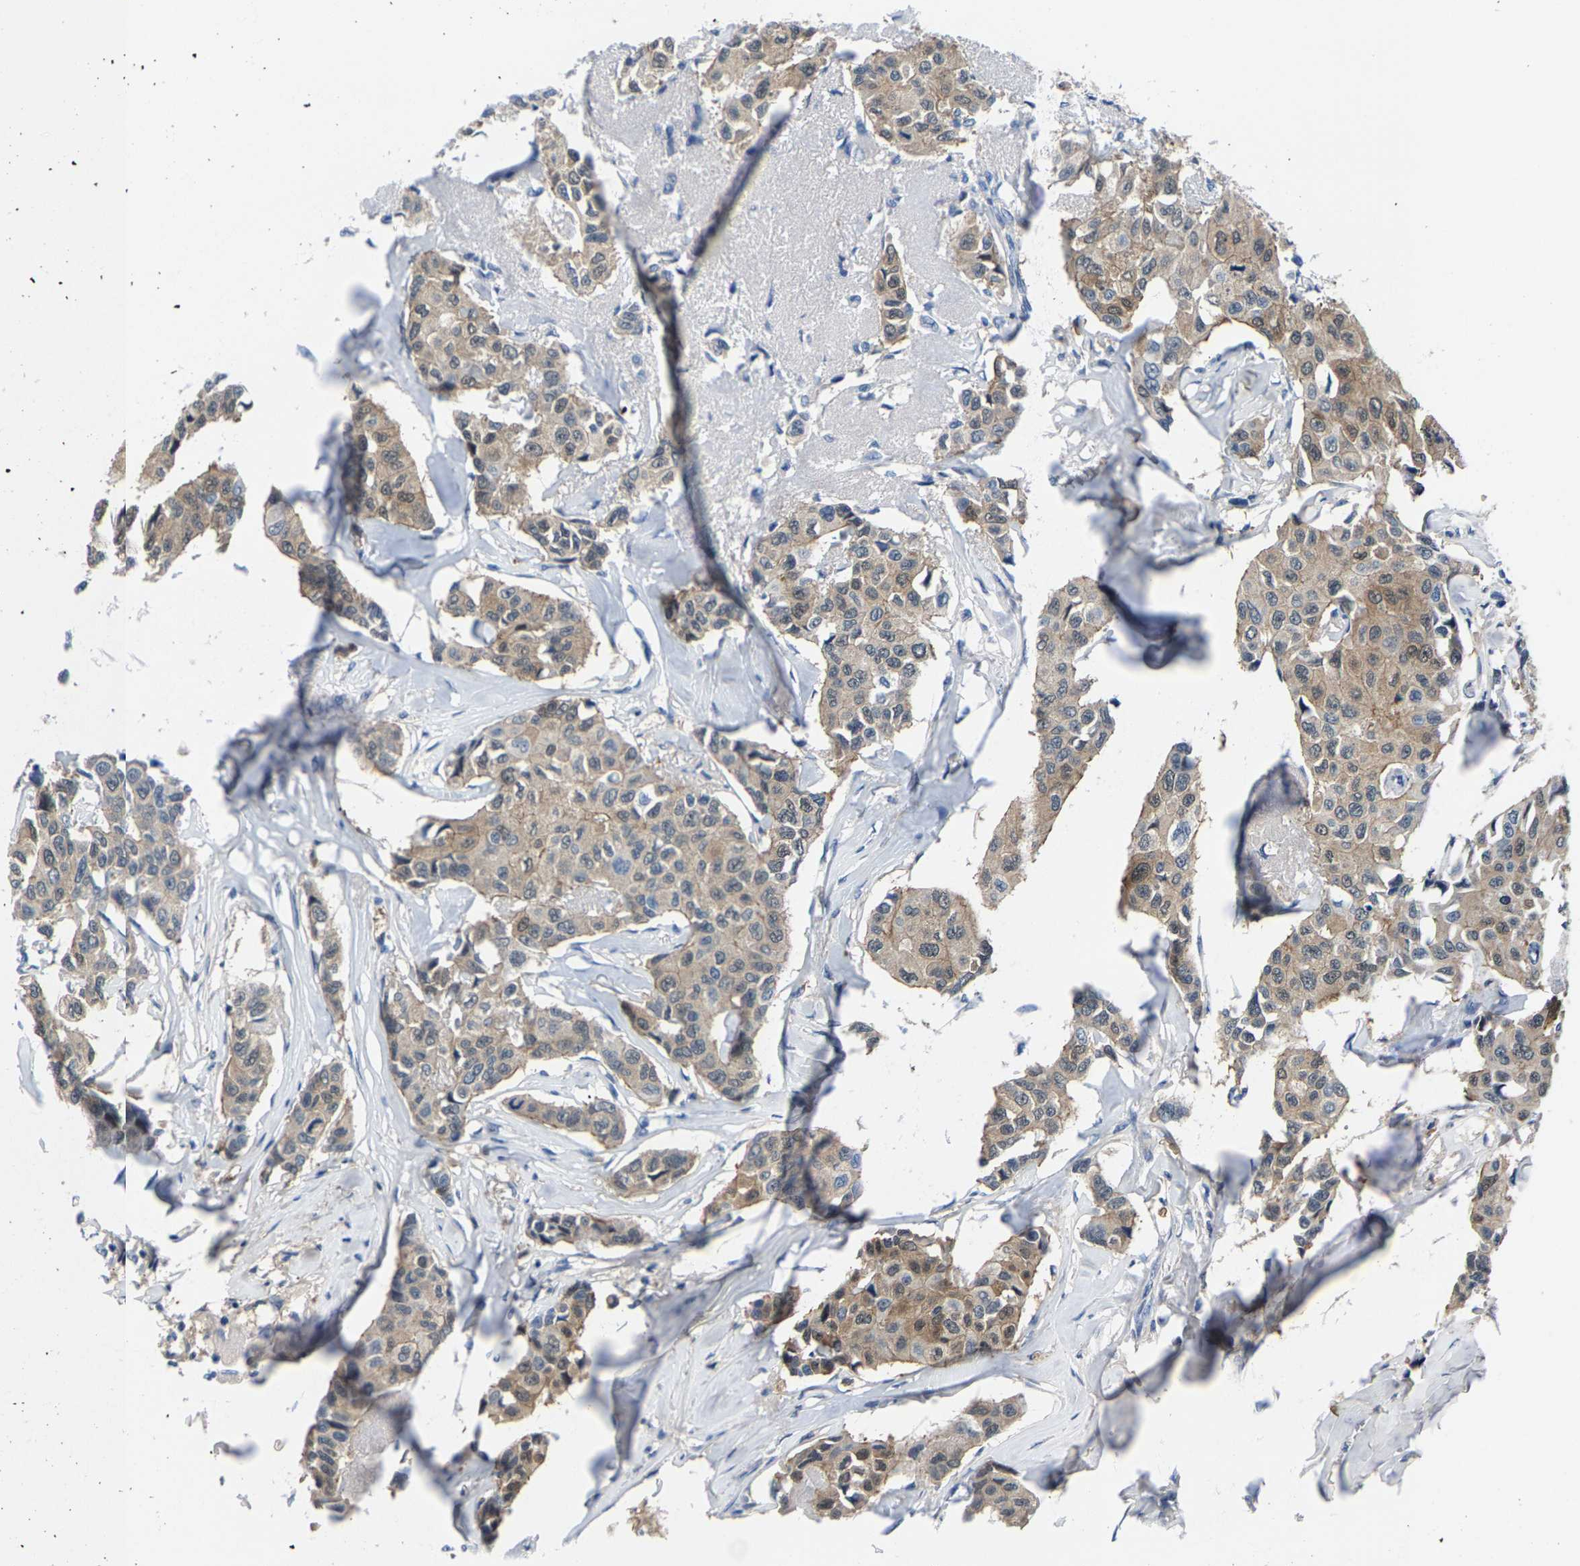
{"staining": {"intensity": "weak", "quantity": ">75%", "location": "cytoplasmic/membranous"}, "tissue": "breast cancer", "cell_type": "Tumor cells", "image_type": "cancer", "snomed": [{"axis": "morphology", "description": "Duct carcinoma"}, {"axis": "topography", "description": "Breast"}], "caption": "DAB immunohistochemical staining of breast cancer displays weak cytoplasmic/membranous protein expression in approximately >75% of tumor cells.", "gene": "SSH3", "patient": {"sex": "female", "age": 80}}